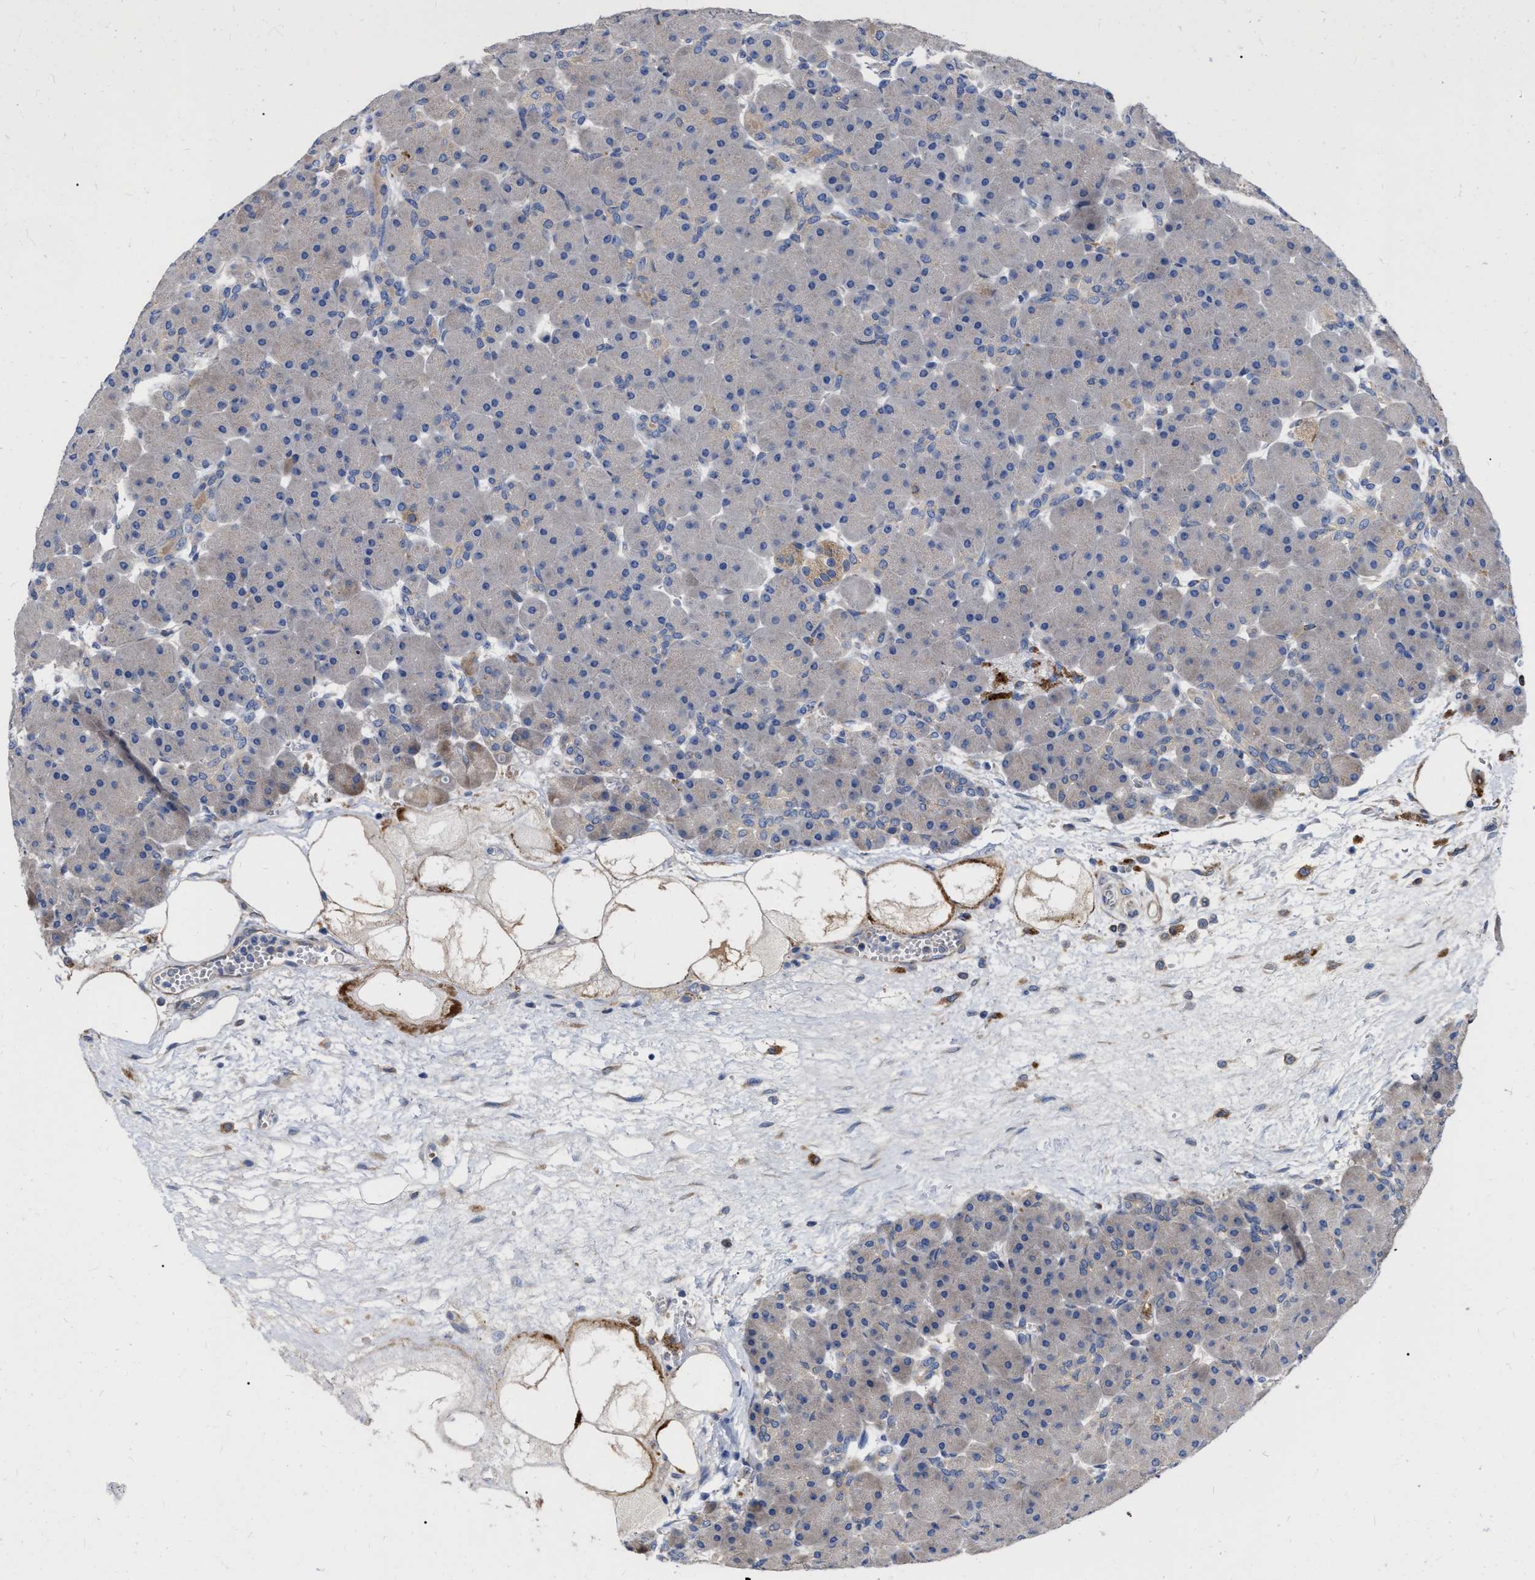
{"staining": {"intensity": "negative", "quantity": "none", "location": "none"}, "tissue": "pancreas", "cell_type": "Exocrine glandular cells", "image_type": "normal", "snomed": [{"axis": "morphology", "description": "Normal tissue, NOS"}, {"axis": "topography", "description": "Pancreas"}], "caption": "Pancreas stained for a protein using IHC demonstrates no expression exocrine glandular cells.", "gene": "MLST8", "patient": {"sex": "male", "age": 66}}